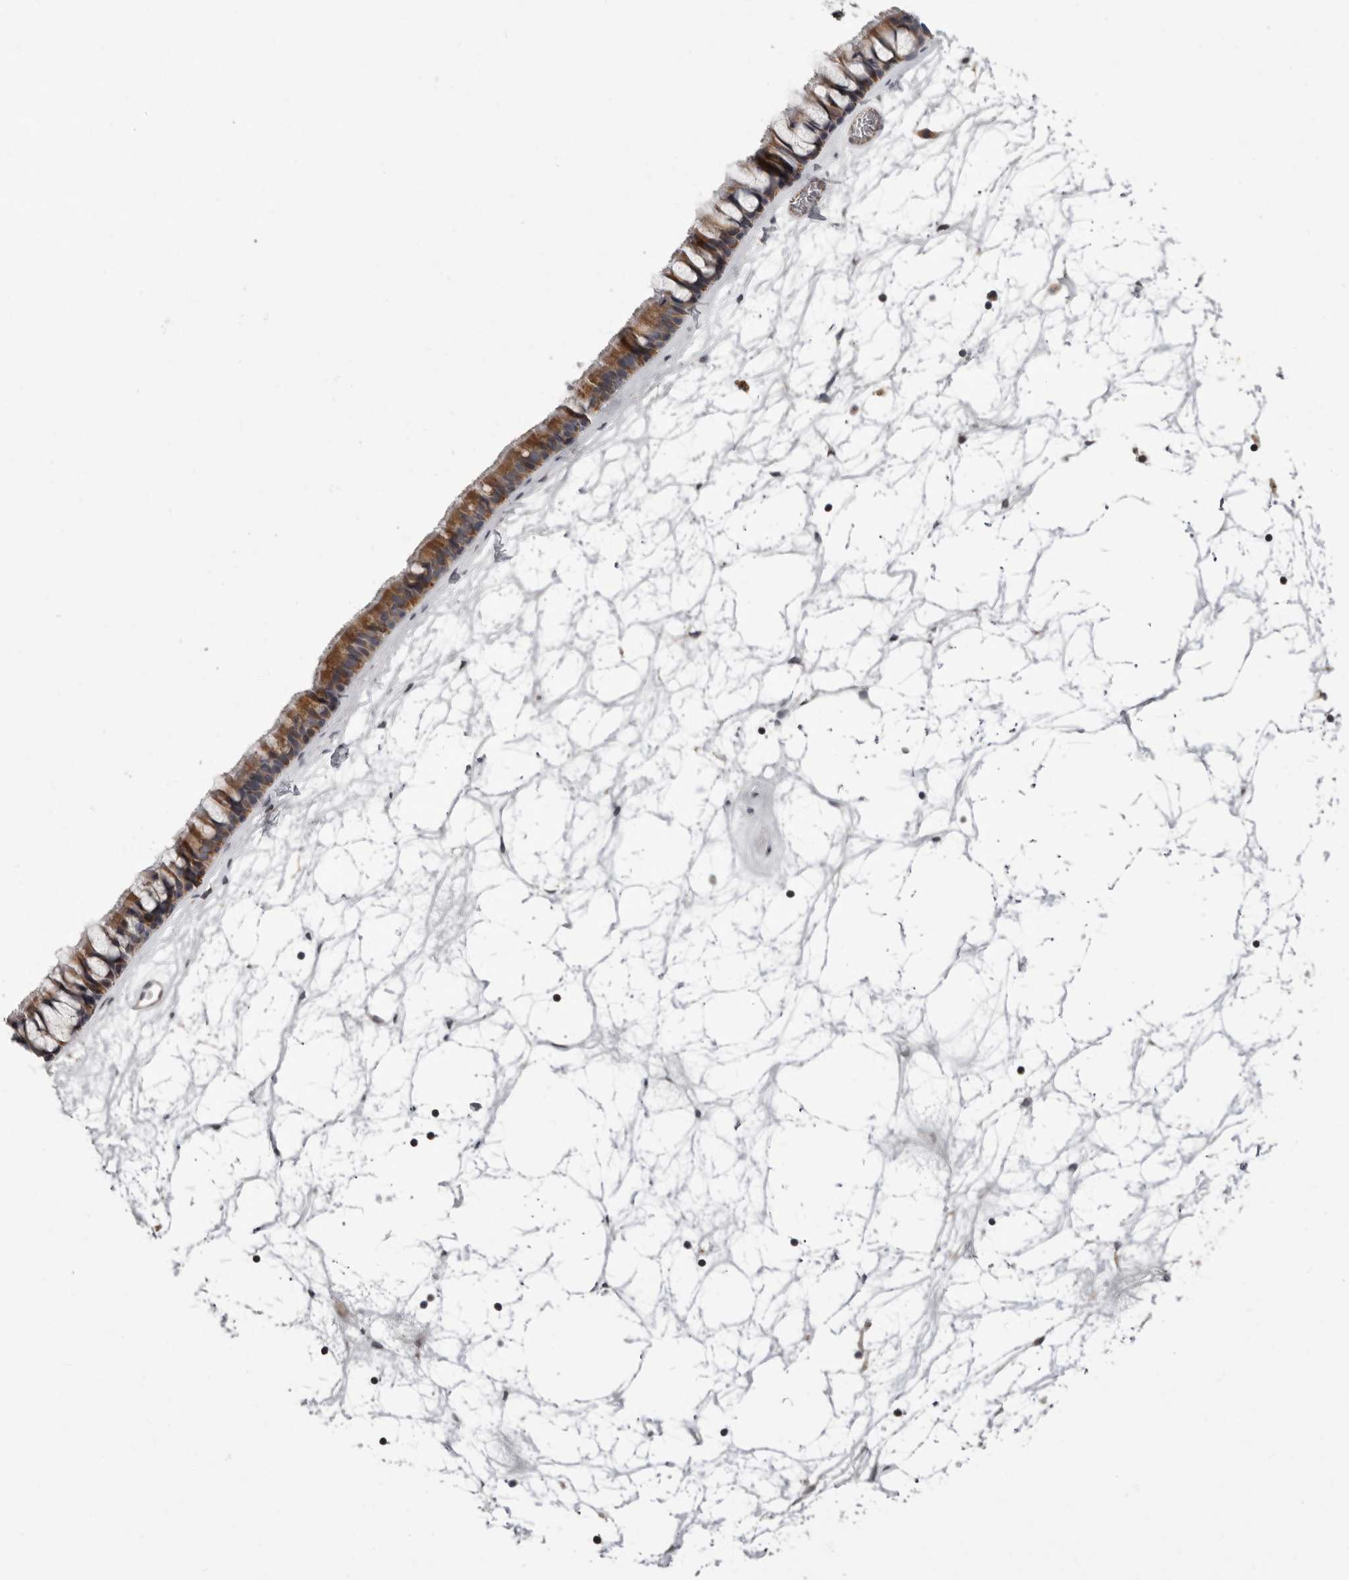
{"staining": {"intensity": "moderate", "quantity": ">75%", "location": "cytoplasmic/membranous"}, "tissue": "nasopharynx", "cell_type": "Respiratory epithelial cells", "image_type": "normal", "snomed": [{"axis": "morphology", "description": "Normal tissue, NOS"}, {"axis": "topography", "description": "Nasopharynx"}], "caption": "This micrograph reveals unremarkable nasopharynx stained with immunohistochemistry (IHC) to label a protein in brown. The cytoplasmic/membranous of respiratory epithelial cells show moderate positivity for the protein. Nuclei are counter-stained blue.", "gene": "FGFR4", "patient": {"sex": "male", "age": 64}}